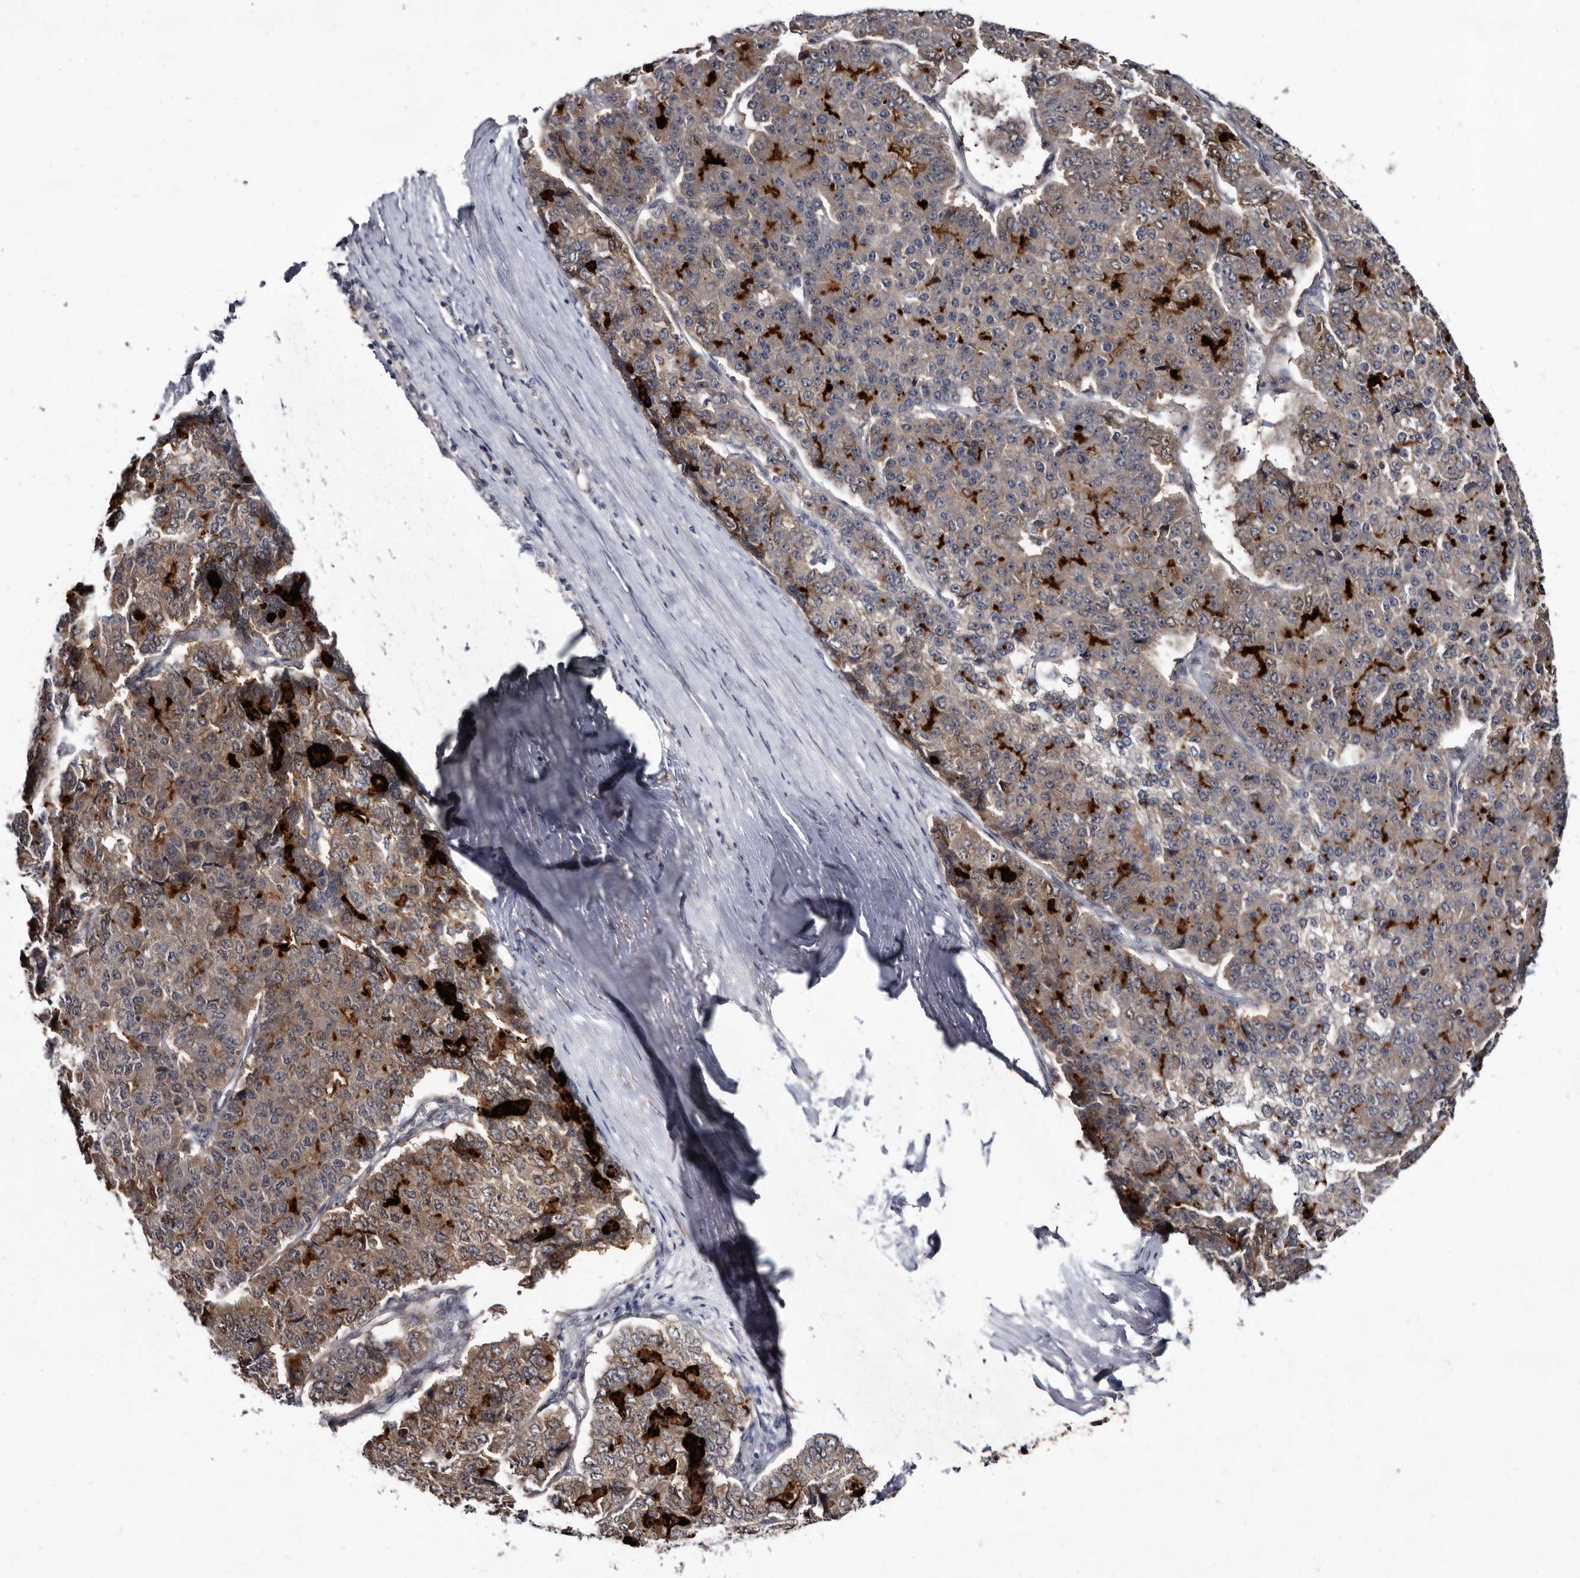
{"staining": {"intensity": "moderate", "quantity": "25%-75%", "location": "cytoplasmic/membranous"}, "tissue": "pancreatic cancer", "cell_type": "Tumor cells", "image_type": "cancer", "snomed": [{"axis": "morphology", "description": "Adenocarcinoma, NOS"}, {"axis": "topography", "description": "Pancreas"}], "caption": "Adenocarcinoma (pancreatic) stained with DAB (3,3'-diaminobenzidine) immunohistochemistry (IHC) demonstrates medium levels of moderate cytoplasmic/membranous expression in approximately 25%-75% of tumor cells.", "gene": "PROM1", "patient": {"sex": "male", "age": 50}}